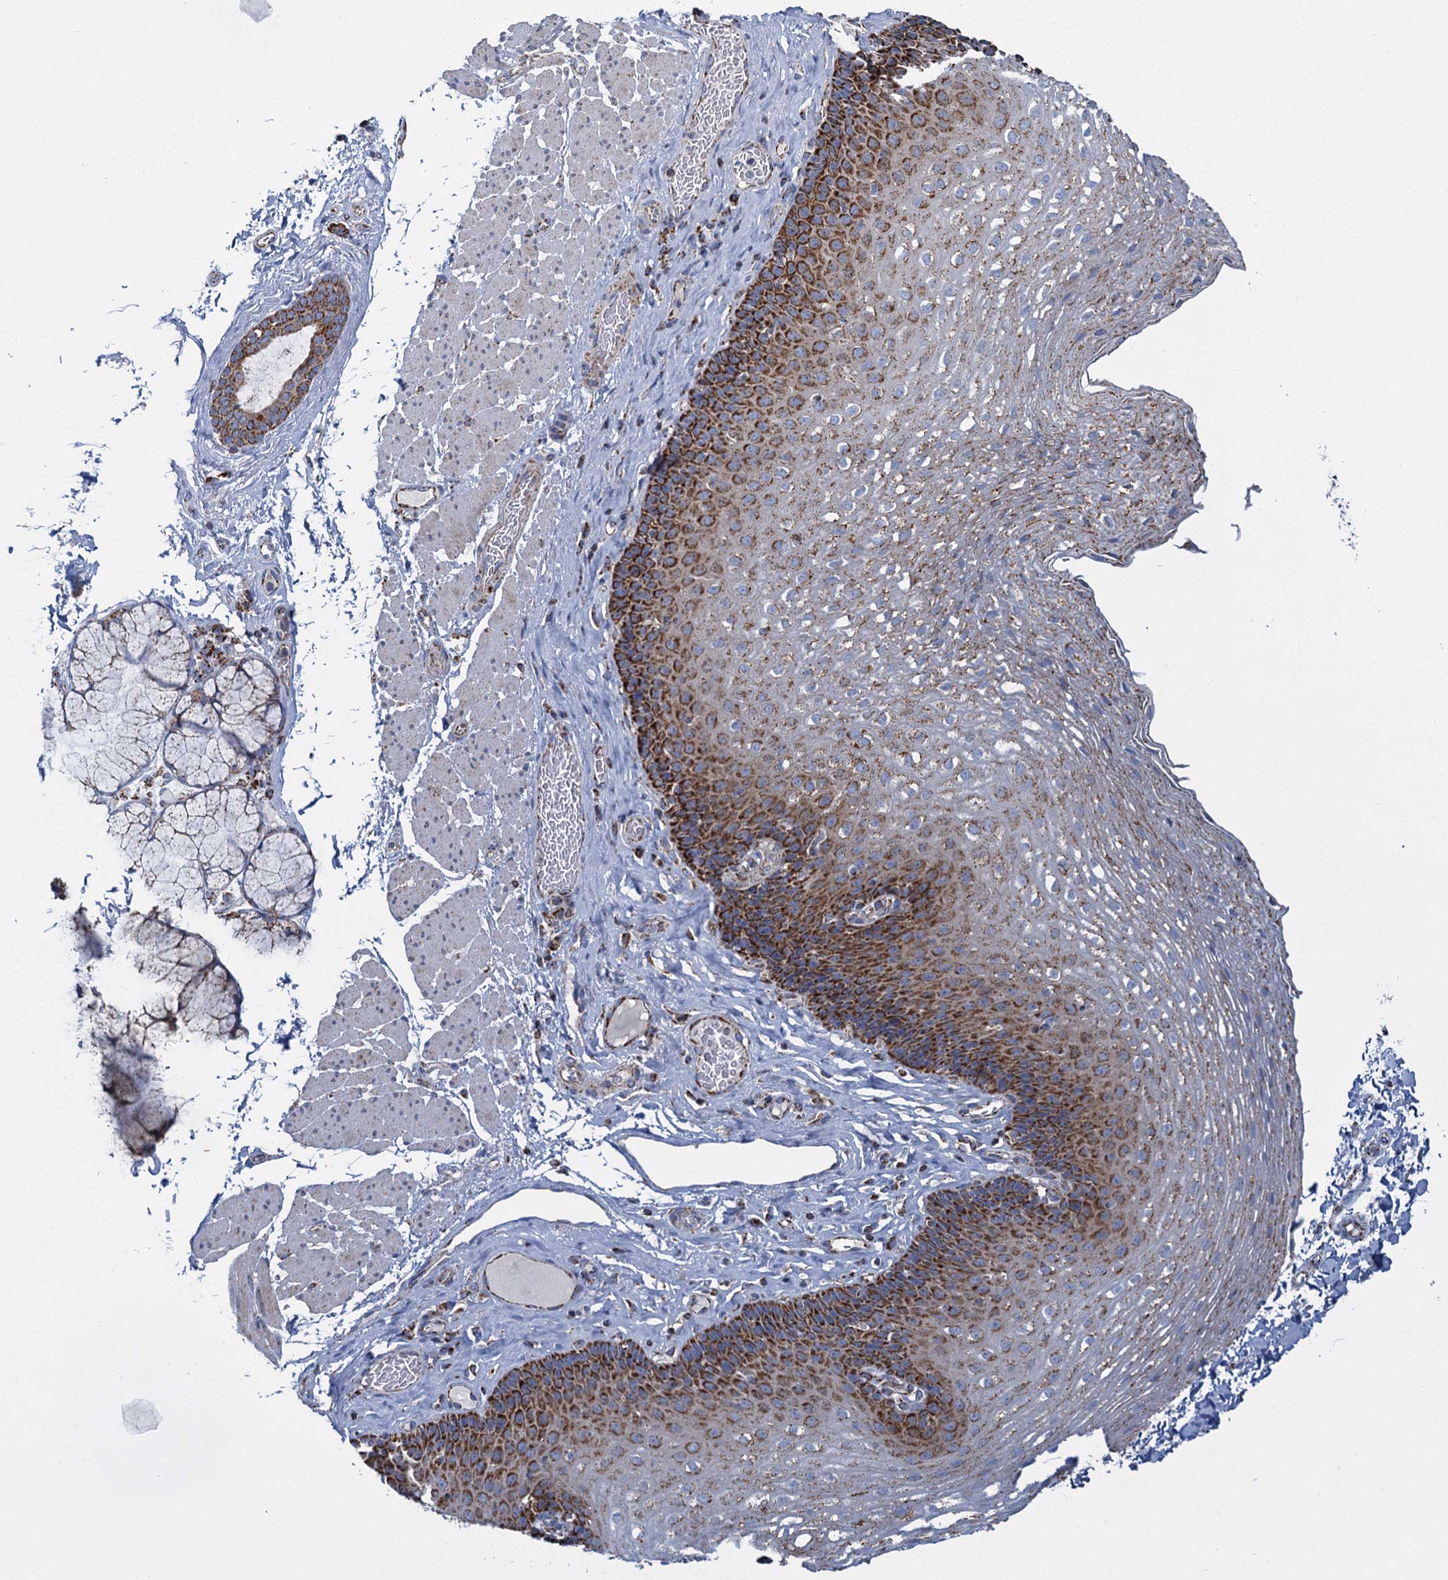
{"staining": {"intensity": "strong", "quantity": ">75%", "location": "cytoplasmic/membranous"}, "tissue": "esophagus", "cell_type": "Squamous epithelial cells", "image_type": "normal", "snomed": [{"axis": "morphology", "description": "Normal tissue, NOS"}, {"axis": "topography", "description": "Esophagus"}], "caption": "The histopathology image reveals staining of benign esophagus, revealing strong cytoplasmic/membranous protein positivity (brown color) within squamous epithelial cells.", "gene": "CCP110", "patient": {"sex": "female", "age": 66}}